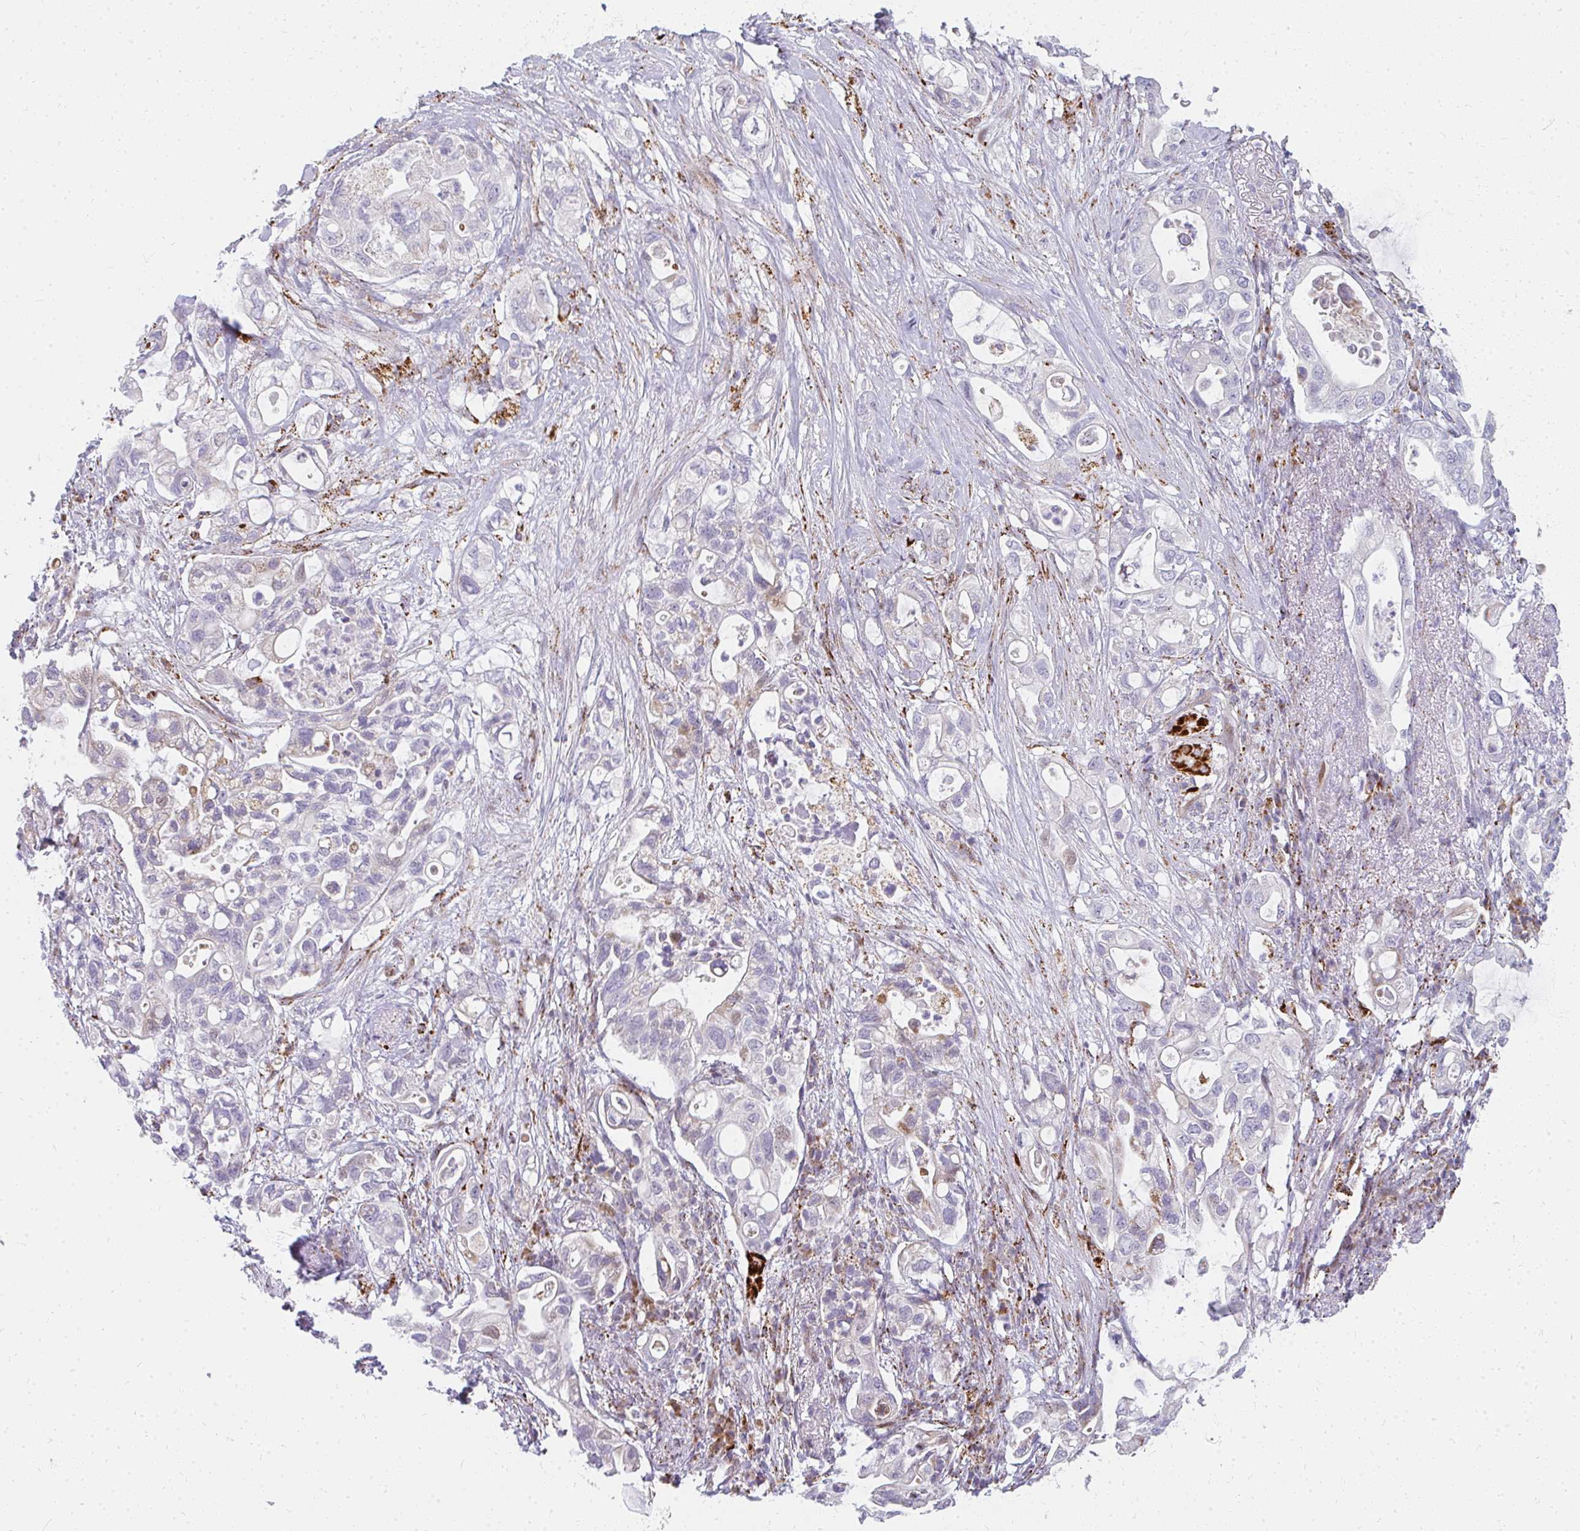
{"staining": {"intensity": "moderate", "quantity": "<25%", "location": "cytoplasmic/membranous"}, "tissue": "pancreatic cancer", "cell_type": "Tumor cells", "image_type": "cancer", "snomed": [{"axis": "morphology", "description": "Adenocarcinoma, NOS"}, {"axis": "topography", "description": "Pancreas"}], "caption": "DAB immunohistochemical staining of human adenocarcinoma (pancreatic) reveals moderate cytoplasmic/membranous protein staining in about <25% of tumor cells.", "gene": "PLA2G5", "patient": {"sex": "female", "age": 72}}